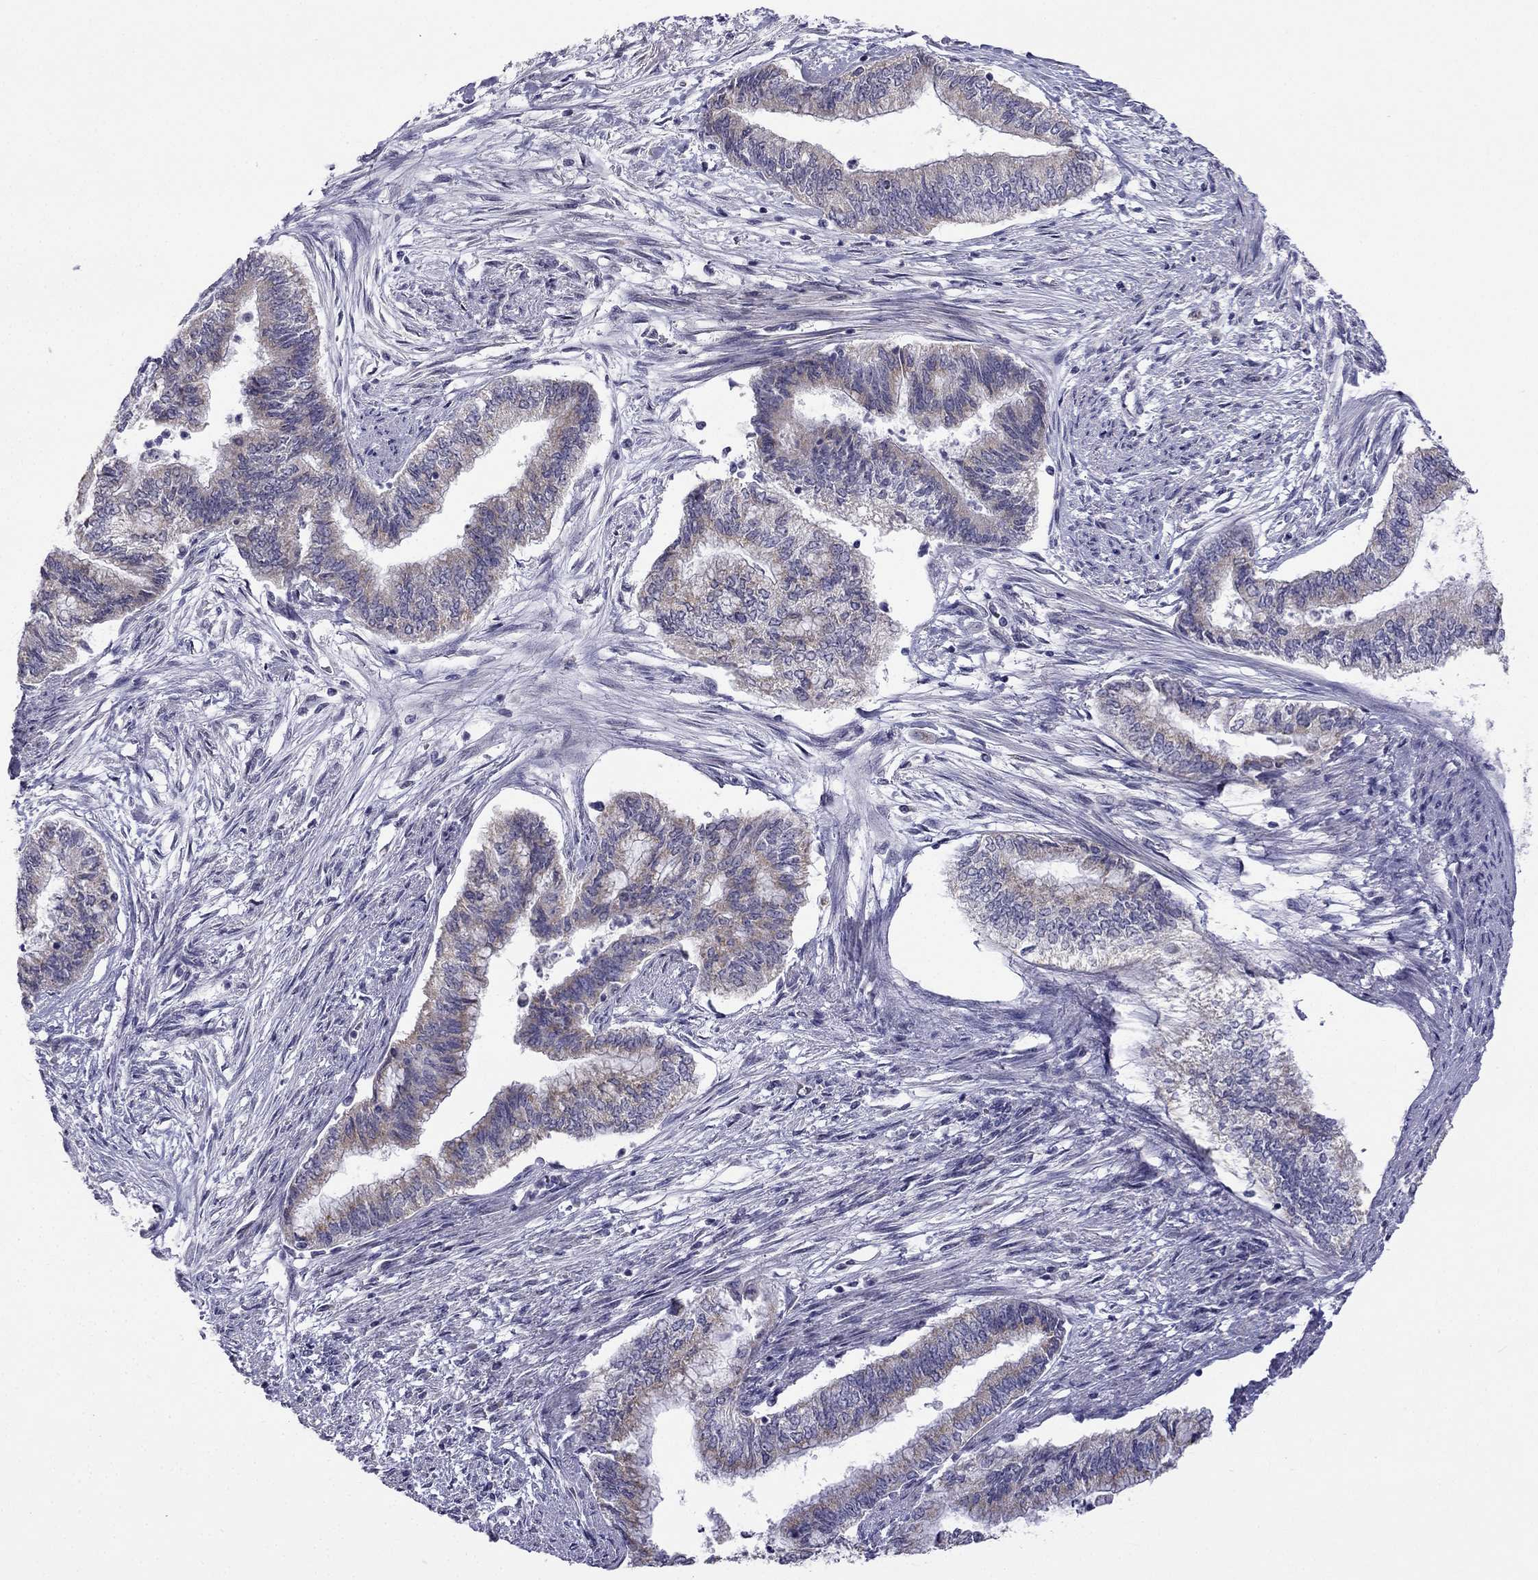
{"staining": {"intensity": "moderate", "quantity": "<25%", "location": "cytoplasmic/membranous"}, "tissue": "endometrial cancer", "cell_type": "Tumor cells", "image_type": "cancer", "snomed": [{"axis": "morphology", "description": "Adenocarcinoma, NOS"}, {"axis": "topography", "description": "Endometrium"}], "caption": "High-magnification brightfield microscopy of adenocarcinoma (endometrial) stained with DAB (3,3'-diaminobenzidine) (brown) and counterstained with hematoxylin (blue). tumor cells exhibit moderate cytoplasmic/membranous staining is appreciated in approximately<25% of cells.", "gene": "C5orf49", "patient": {"sex": "female", "age": 65}}